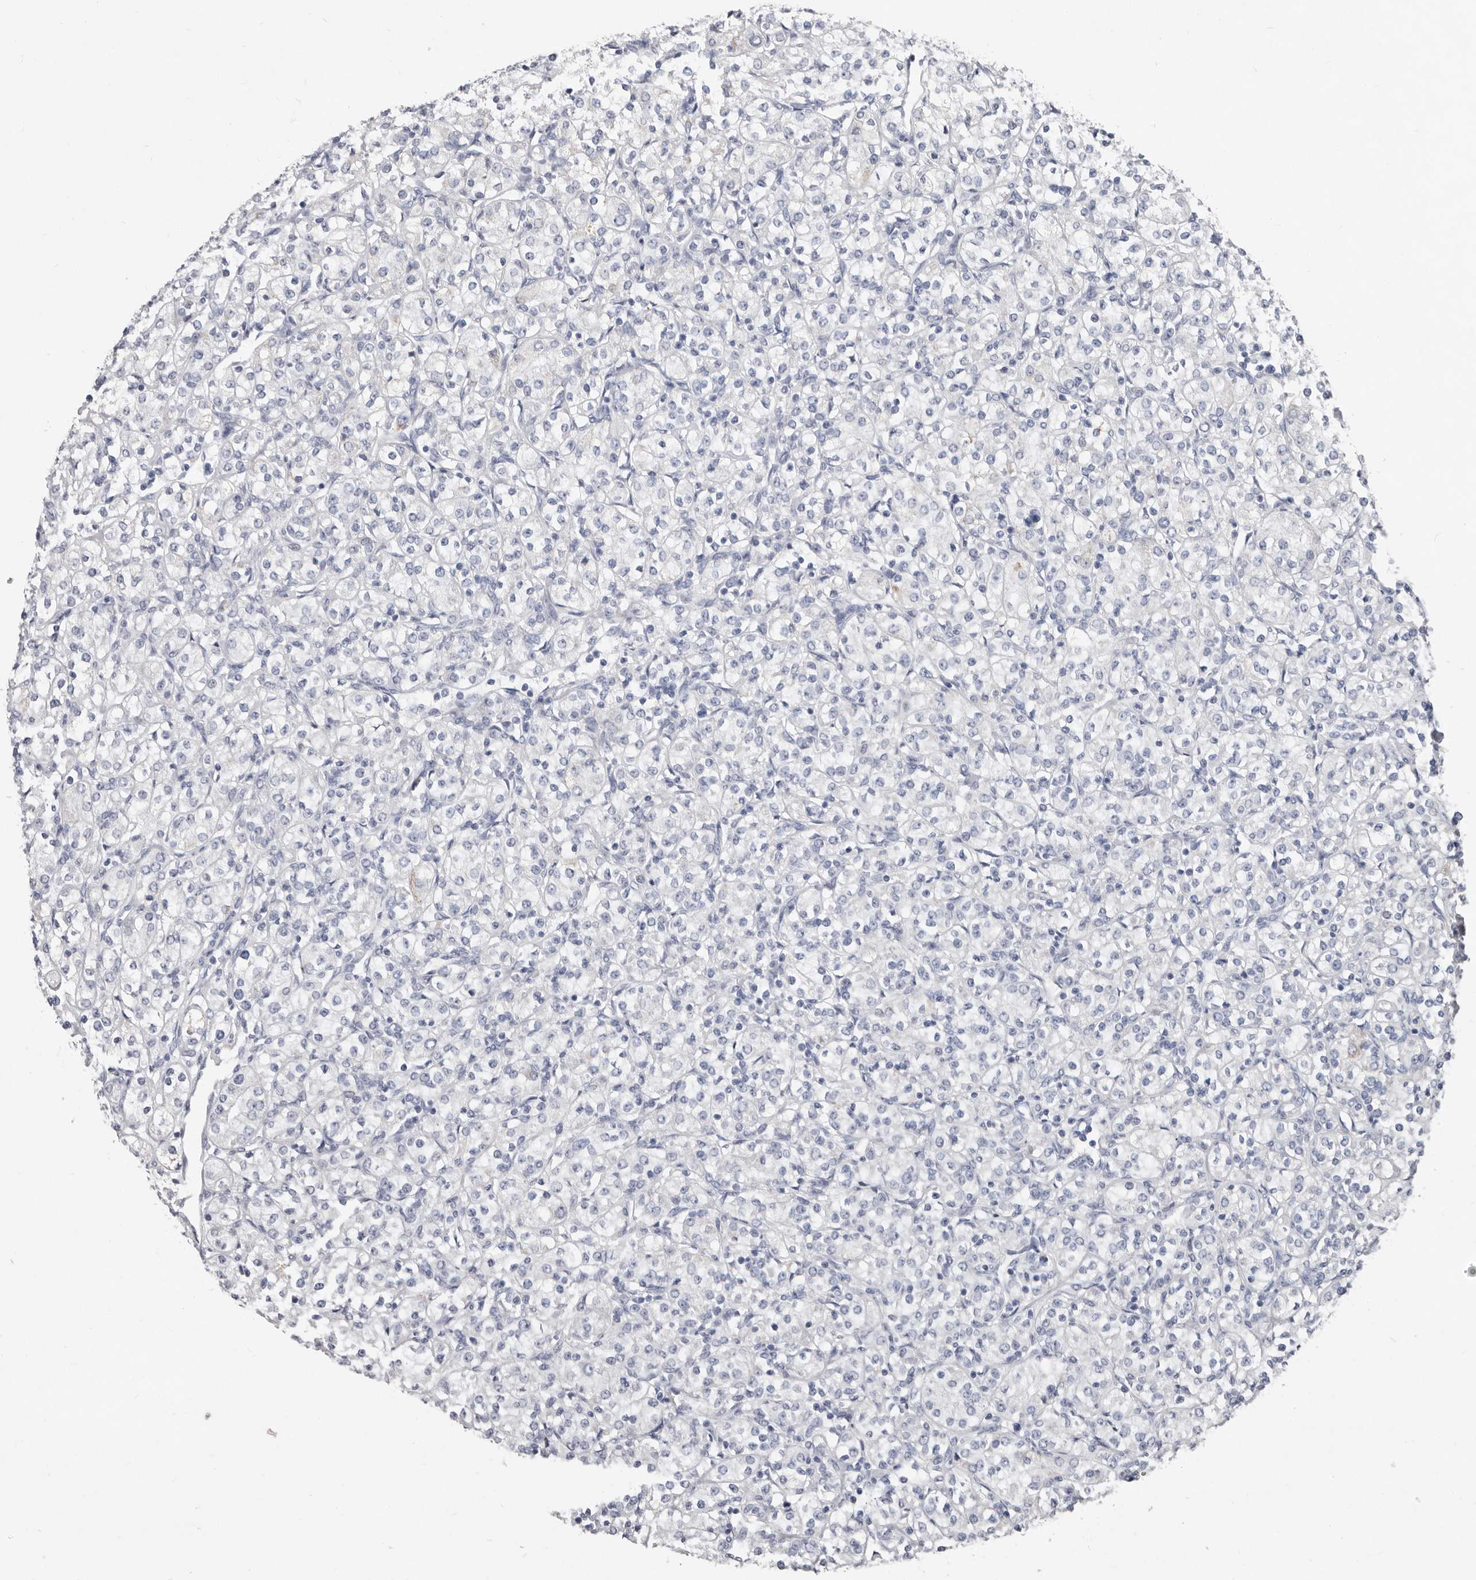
{"staining": {"intensity": "negative", "quantity": "none", "location": "none"}, "tissue": "renal cancer", "cell_type": "Tumor cells", "image_type": "cancer", "snomed": [{"axis": "morphology", "description": "Adenocarcinoma, NOS"}, {"axis": "topography", "description": "Kidney"}], "caption": "The image shows no significant expression in tumor cells of renal adenocarcinoma.", "gene": "RSPO2", "patient": {"sex": "male", "age": 77}}